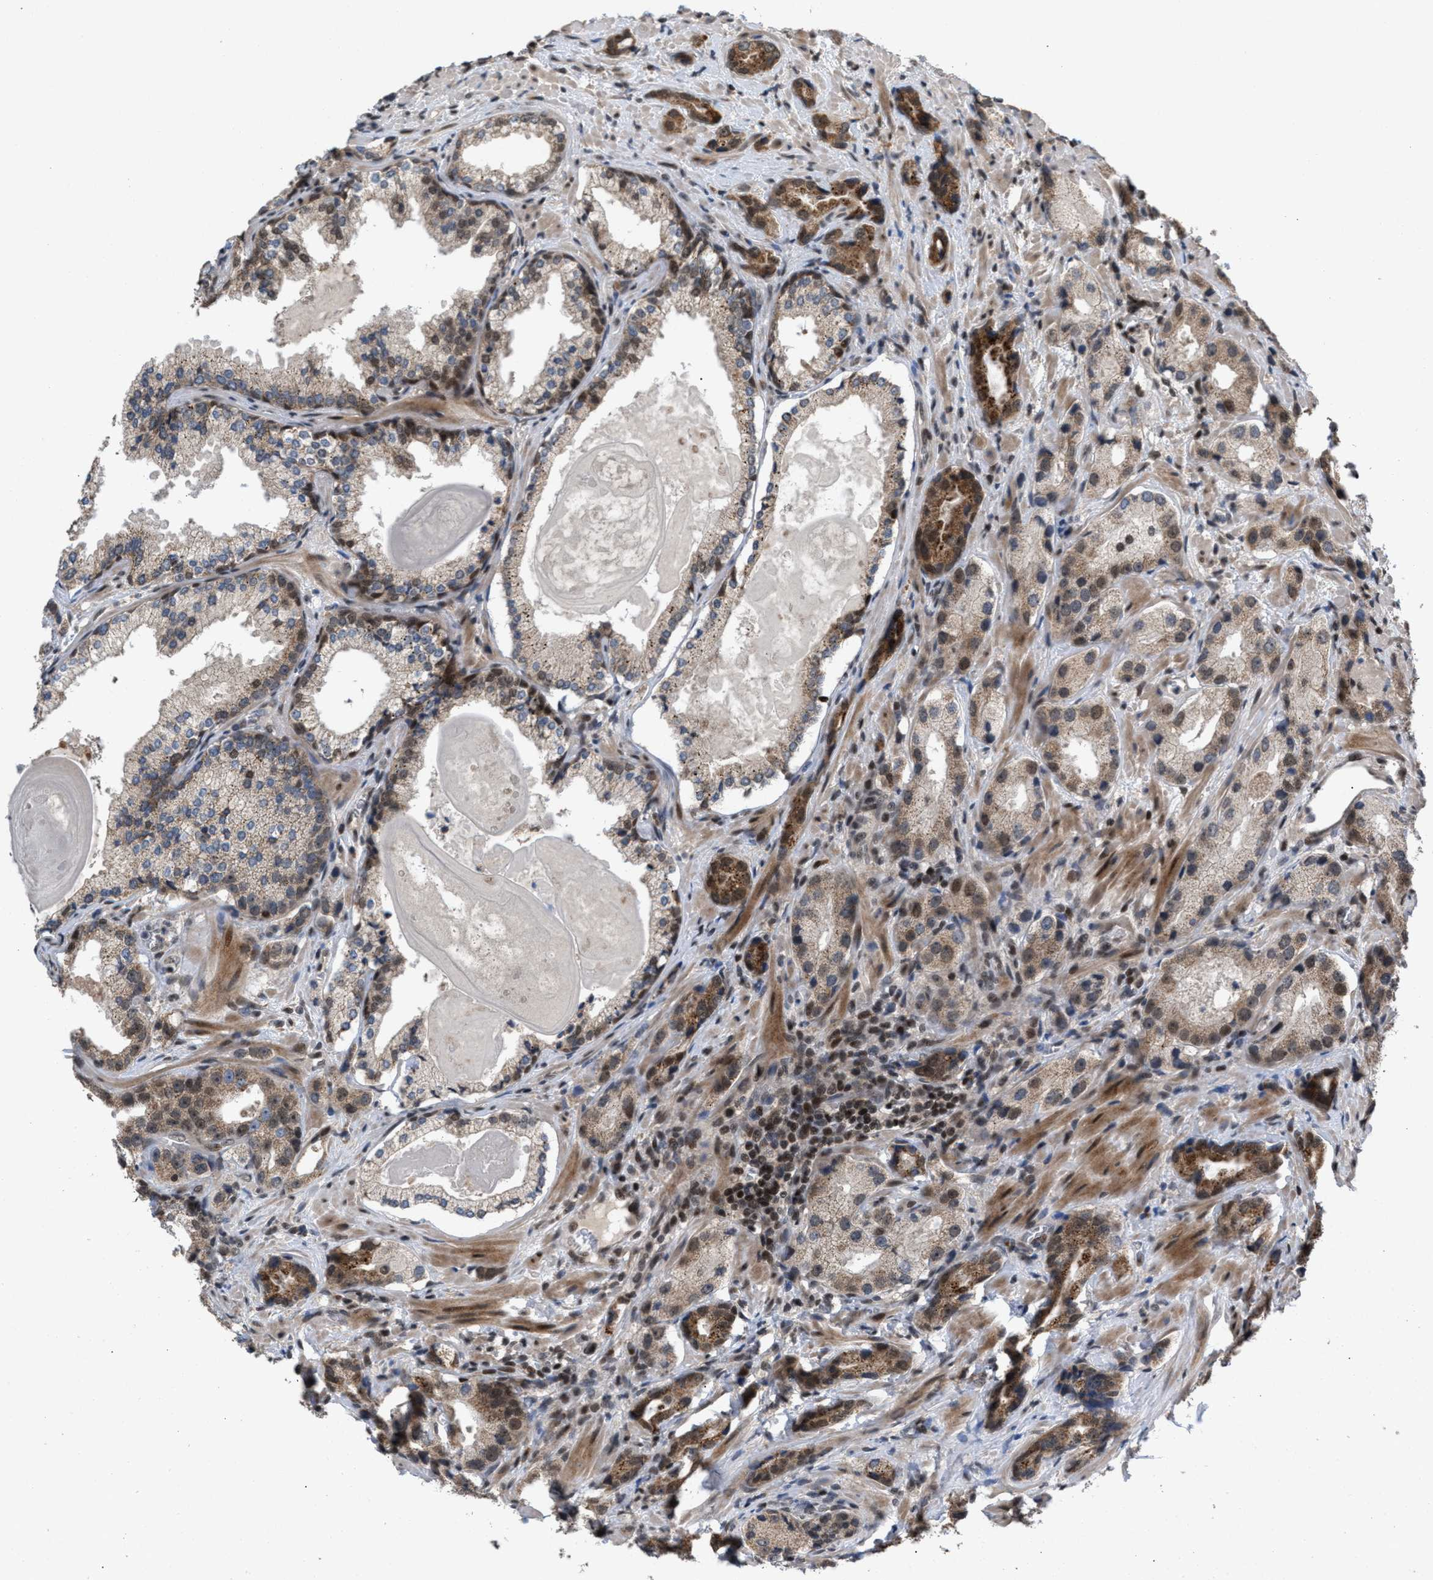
{"staining": {"intensity": "moderate", "quantity": ">75%", "location": "cytoplasmic/membranous,nuclear"}, "tissue": "prostate cancer", "cell_type": "Tumor cells", "image_type": "cancer", "snomed": [{"axis": "morphology", "description": "Adenocarcinoma, High grade"}, {"axis": "topography", "description": "Prostate"}], "caption": "Immunohistochemistry (IHC) histopathology image of human prostate adenocarcinoma (high-grade) stained for a protein (brown), which displays medium levels of moderate cytoplasmic/membranous and nuclear positivity in about >75% of tumor cells.", "gene": "C9orf78", "patient": {"sex": "male", "age": 63}}